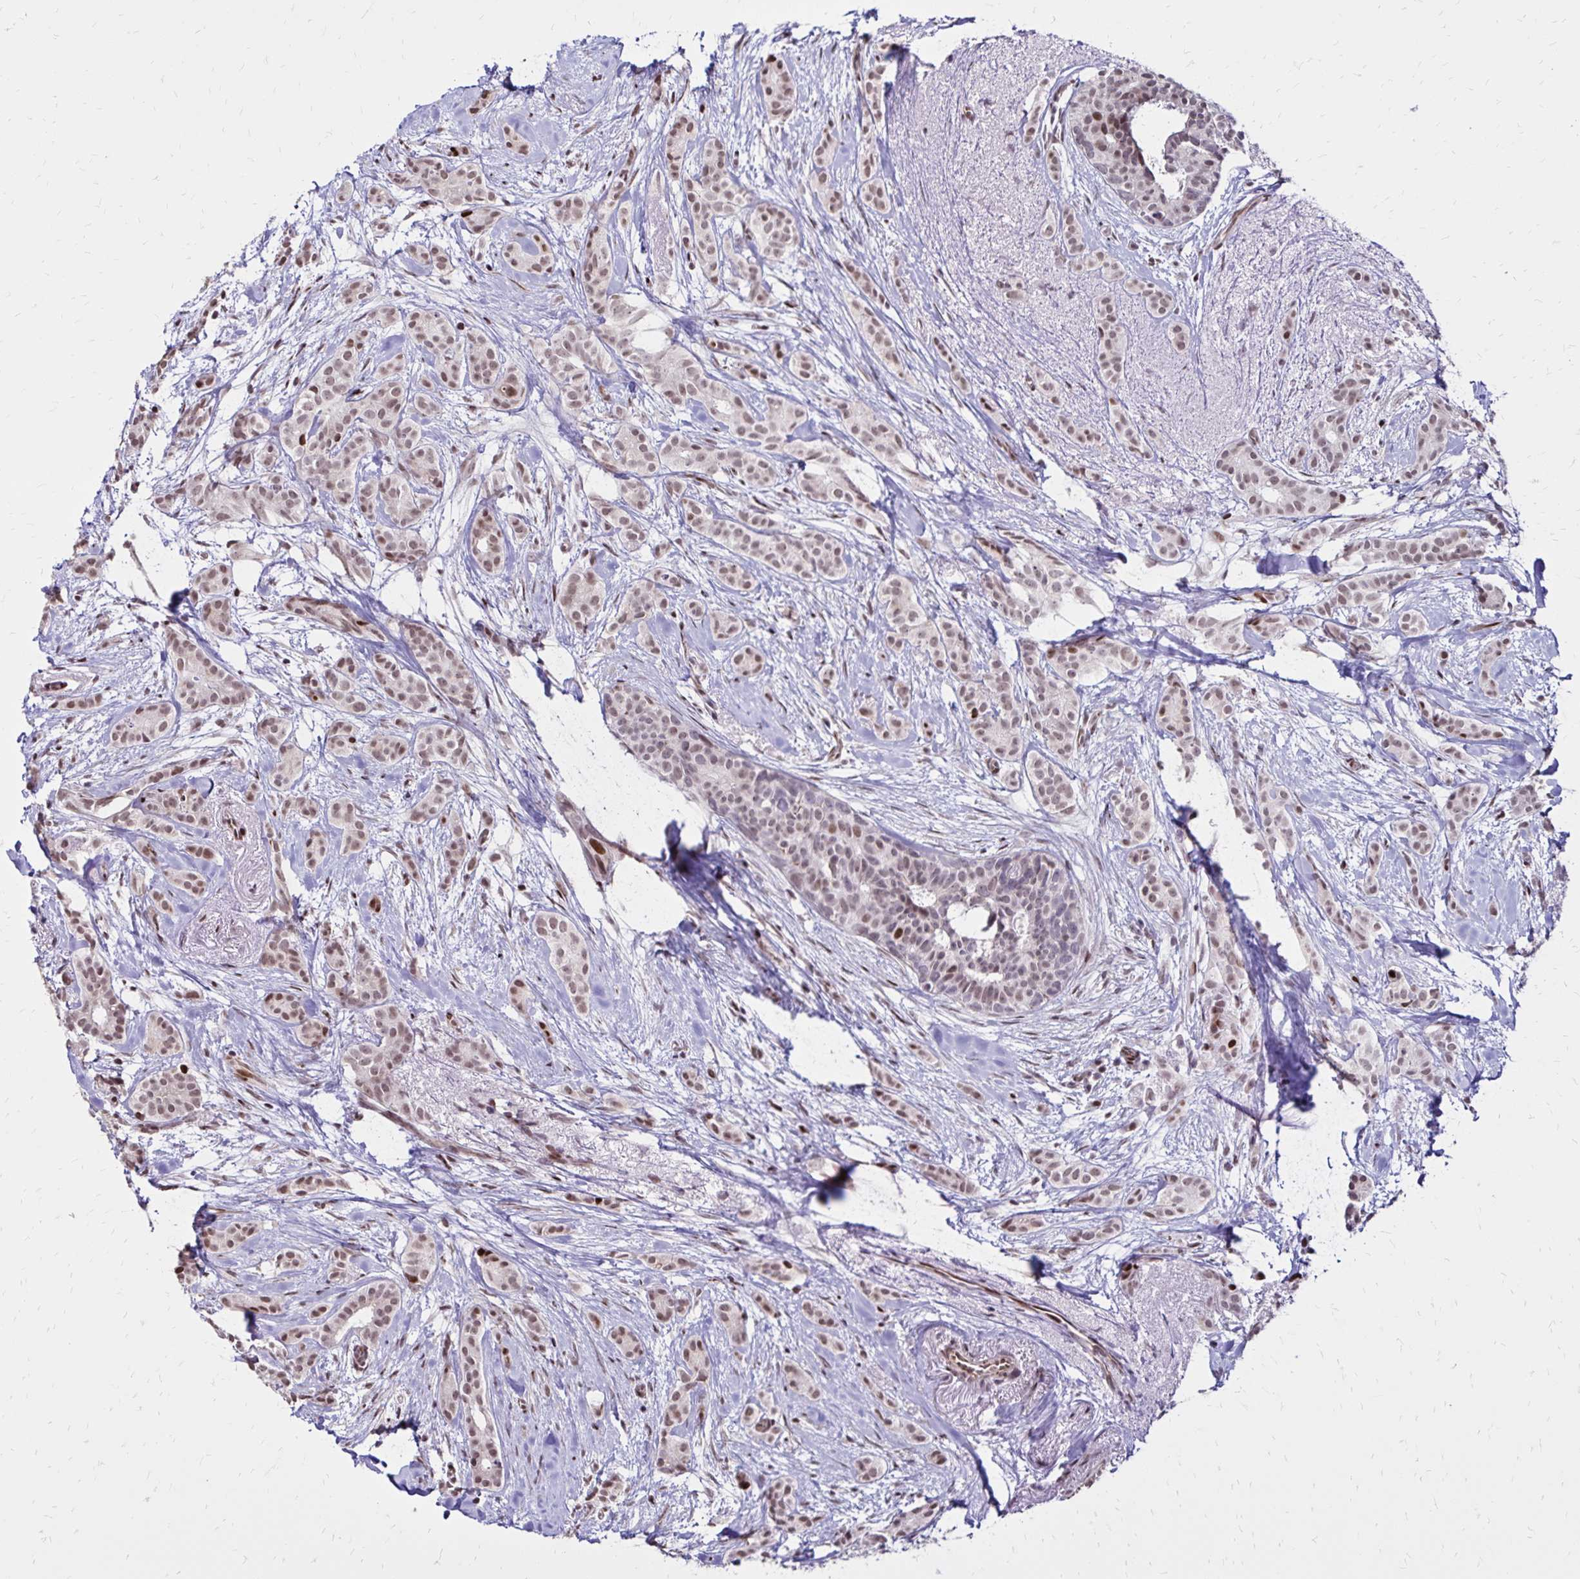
{"staining": {"intensity": "weak", "quantity": ">75%", "location": "nuclear"}, "tissue": "breast cancer", "cell_type": "Tumor cells", "image_type": "cancer", "snomed": [{"axis": "morphology", "description": "Duct carcinoma"}, {"axis": "topography", "description": "Breast"}], "caption": "IHC staining of invasive ductal carcinoma (breast), which displays low levels of weak nuclear expression in about >75% of tumor cells indicating weak nuclear protein staining. The staining was performed using DAB (brown) for protein detection and nuclei were counterstained in hematoxylin (blue).", "gene": "TOB1", "patient": {"sex": "female", "age": 65}}